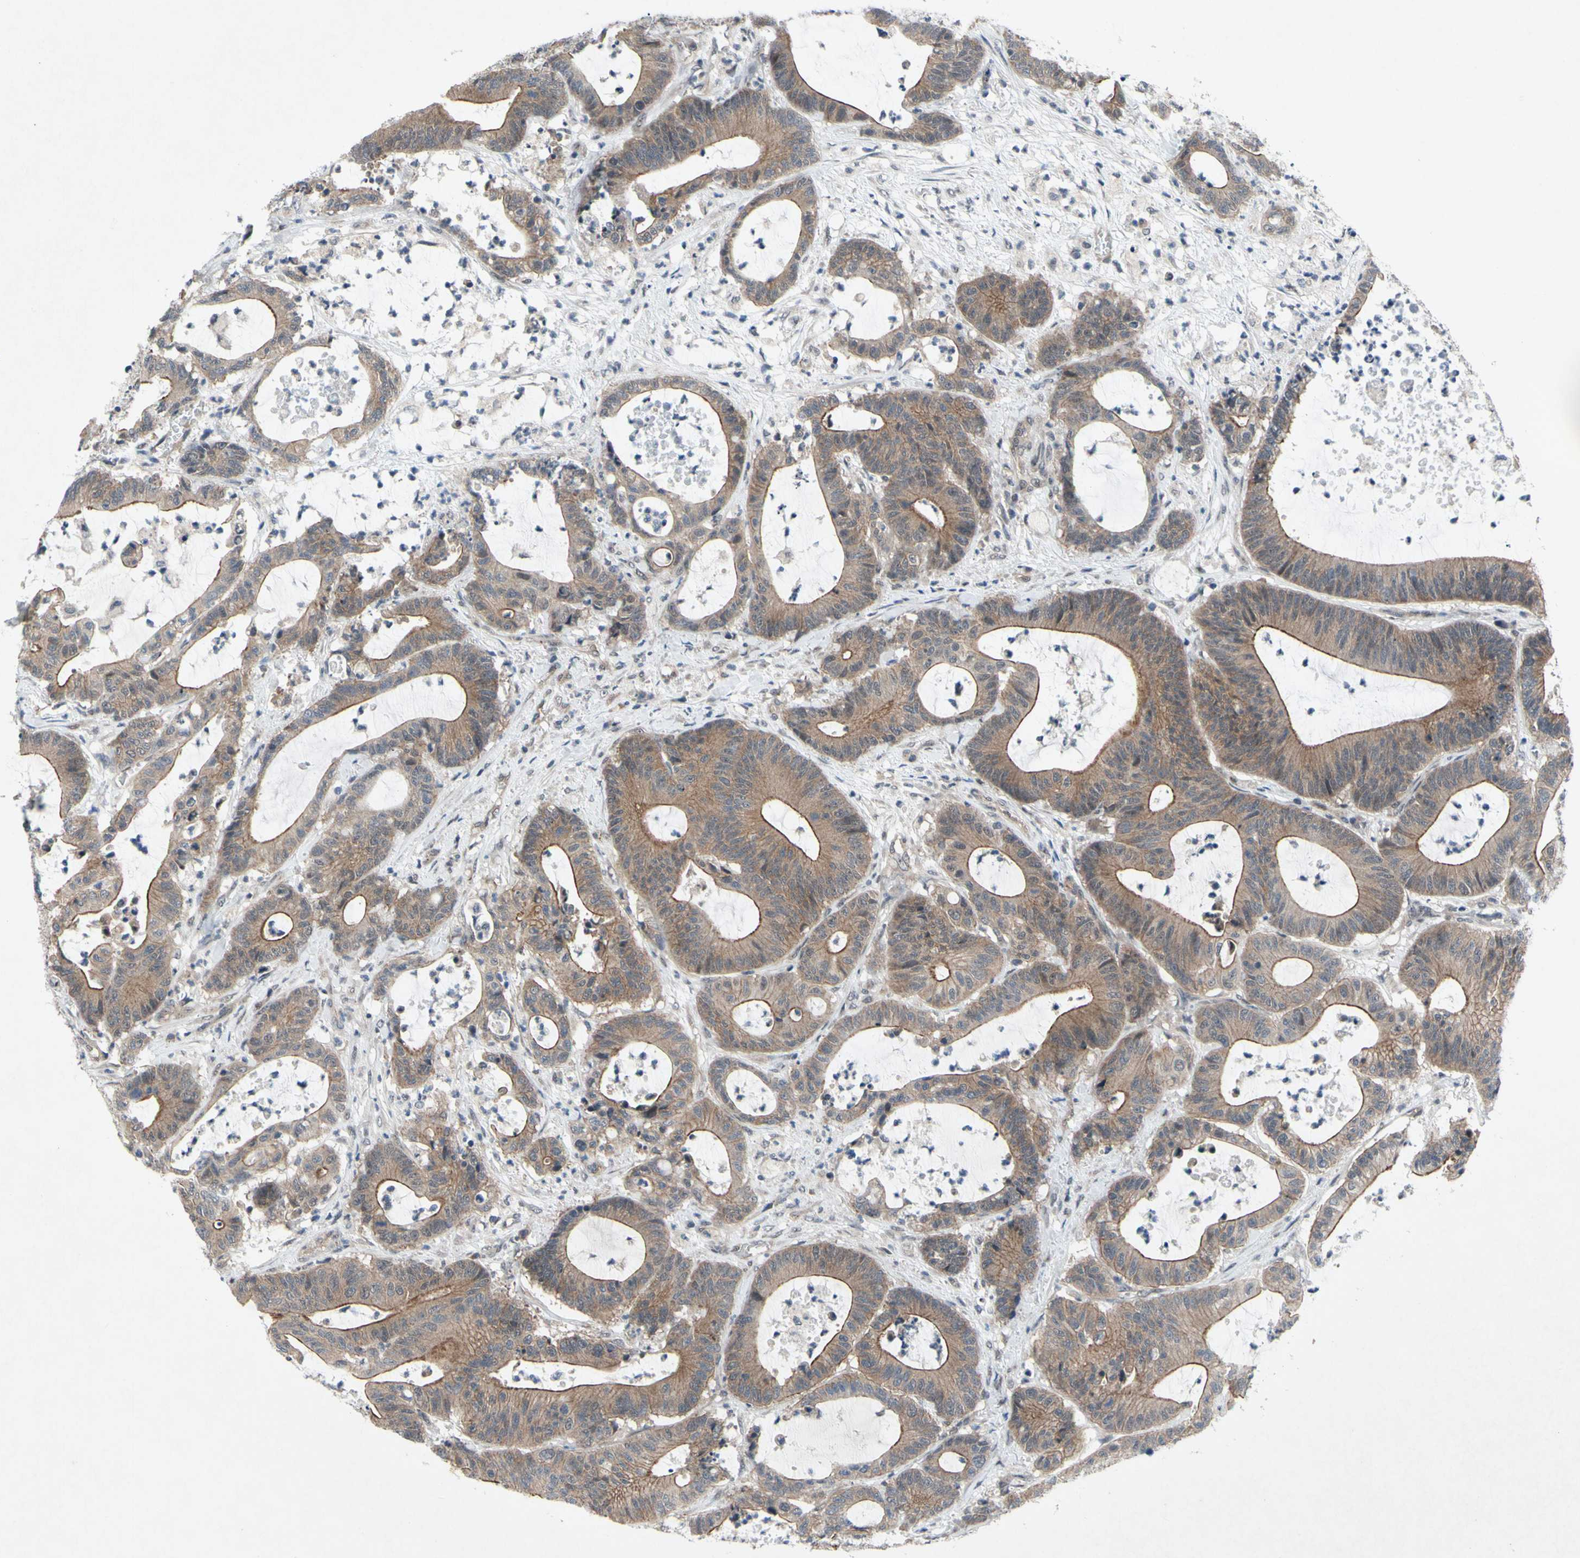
{"staining": {"intensity": "weak", "quantity": ">75%", "location": "cytoplasmic/membranous"}, "tissue": "colorectal cancer", "cell_type": "Tumor cells", "image_type": "cancer", "snomed": [{"axis": "morphology", "description": "Adenocarcinoma, NOS"}, {"axis": "topography", "description": "Colon"}], "caption": "A low amount of weak cytoplasmic/membranous staining is appreciated in approximately >75% of tumor cells in colorectal cancer (adenocarcinoma) tissue.", "gene": "TRDMT1", "patient": {"sex": "female", "age": 84}}